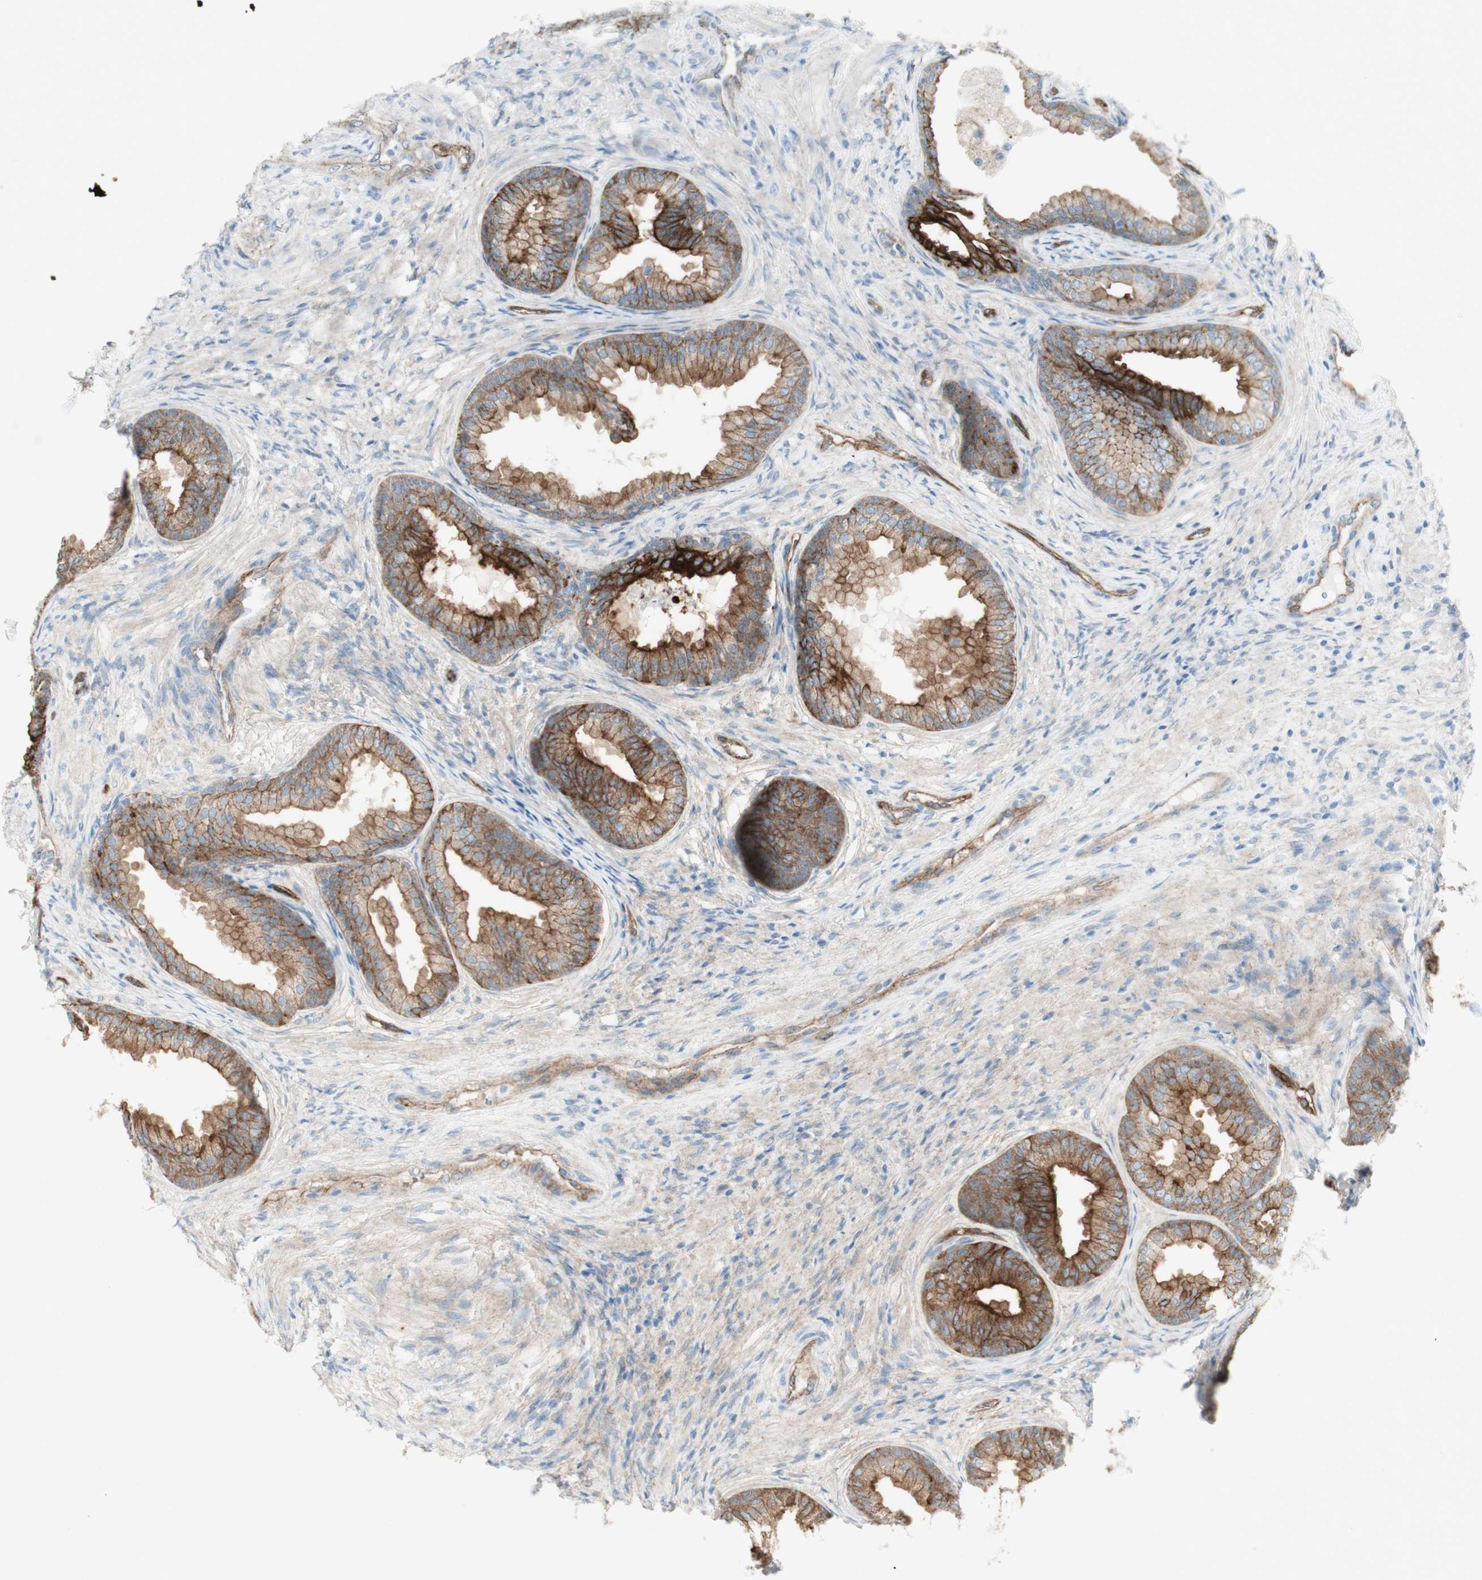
{"staining": {"intensity": "moderate", "quantity": "25%-75%", "location": "cytoplasmic/membranous"}, "tissue": "prostate", "cell_type": "Glandular cells", "image_type": "normal", "snomed": [{"axis": "morphology", "description": "Normal tissue, NOS"}, {"axis": "topography", "description": "Prostate"}], "caption": "A medium amount of moderate cytoplasmic/membranous positivity is appreciated in approximately 25%-75% of glandular cells in normal prostate. The protein is stained brown, and the nuclei are stained in blue (DAB IHC with brightfield microscopy, high magnification).", "gene": "MYO6", "patient": {"sex": "male", "age": 76}}